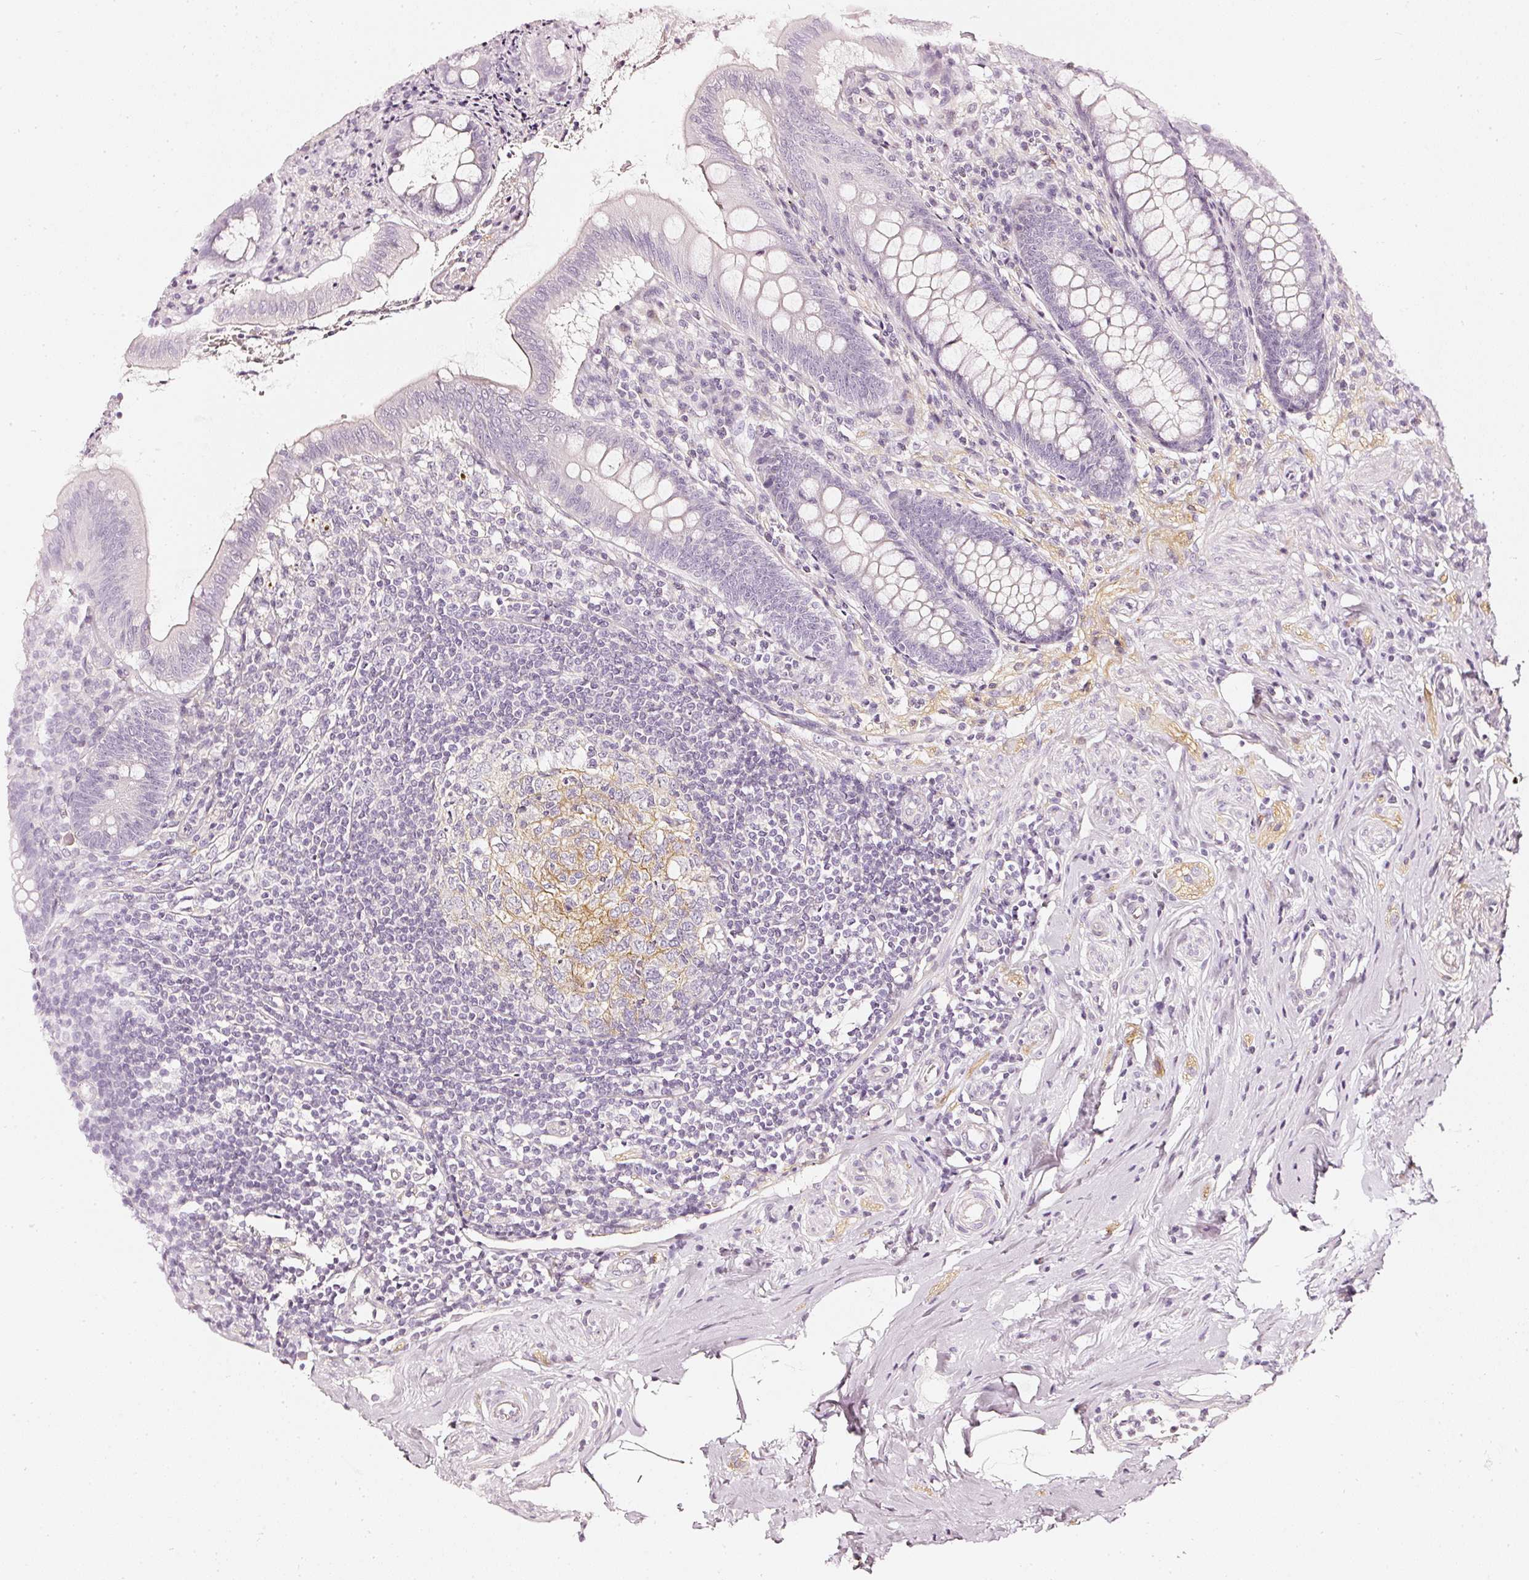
{"staining": {"intensity": "negative", "quantity": "none", "location": "none"}, "tissue": "appendix", "cell_type": "Glandular cells", "image_type": "normal", "snomed": [{"axis": "morphology", "description": "Normal tissue, NOS"}, {"axis": "topography", "description": "Appendix"}], "caption": "Glandular cells are negative for protein expression in benign human appendix. The staining is performed using DAB brown chromogen with nuclei counter-stained in using hematoxylin.", "gene": "CNP", "patient": {"sex": "female", "age": 51}}